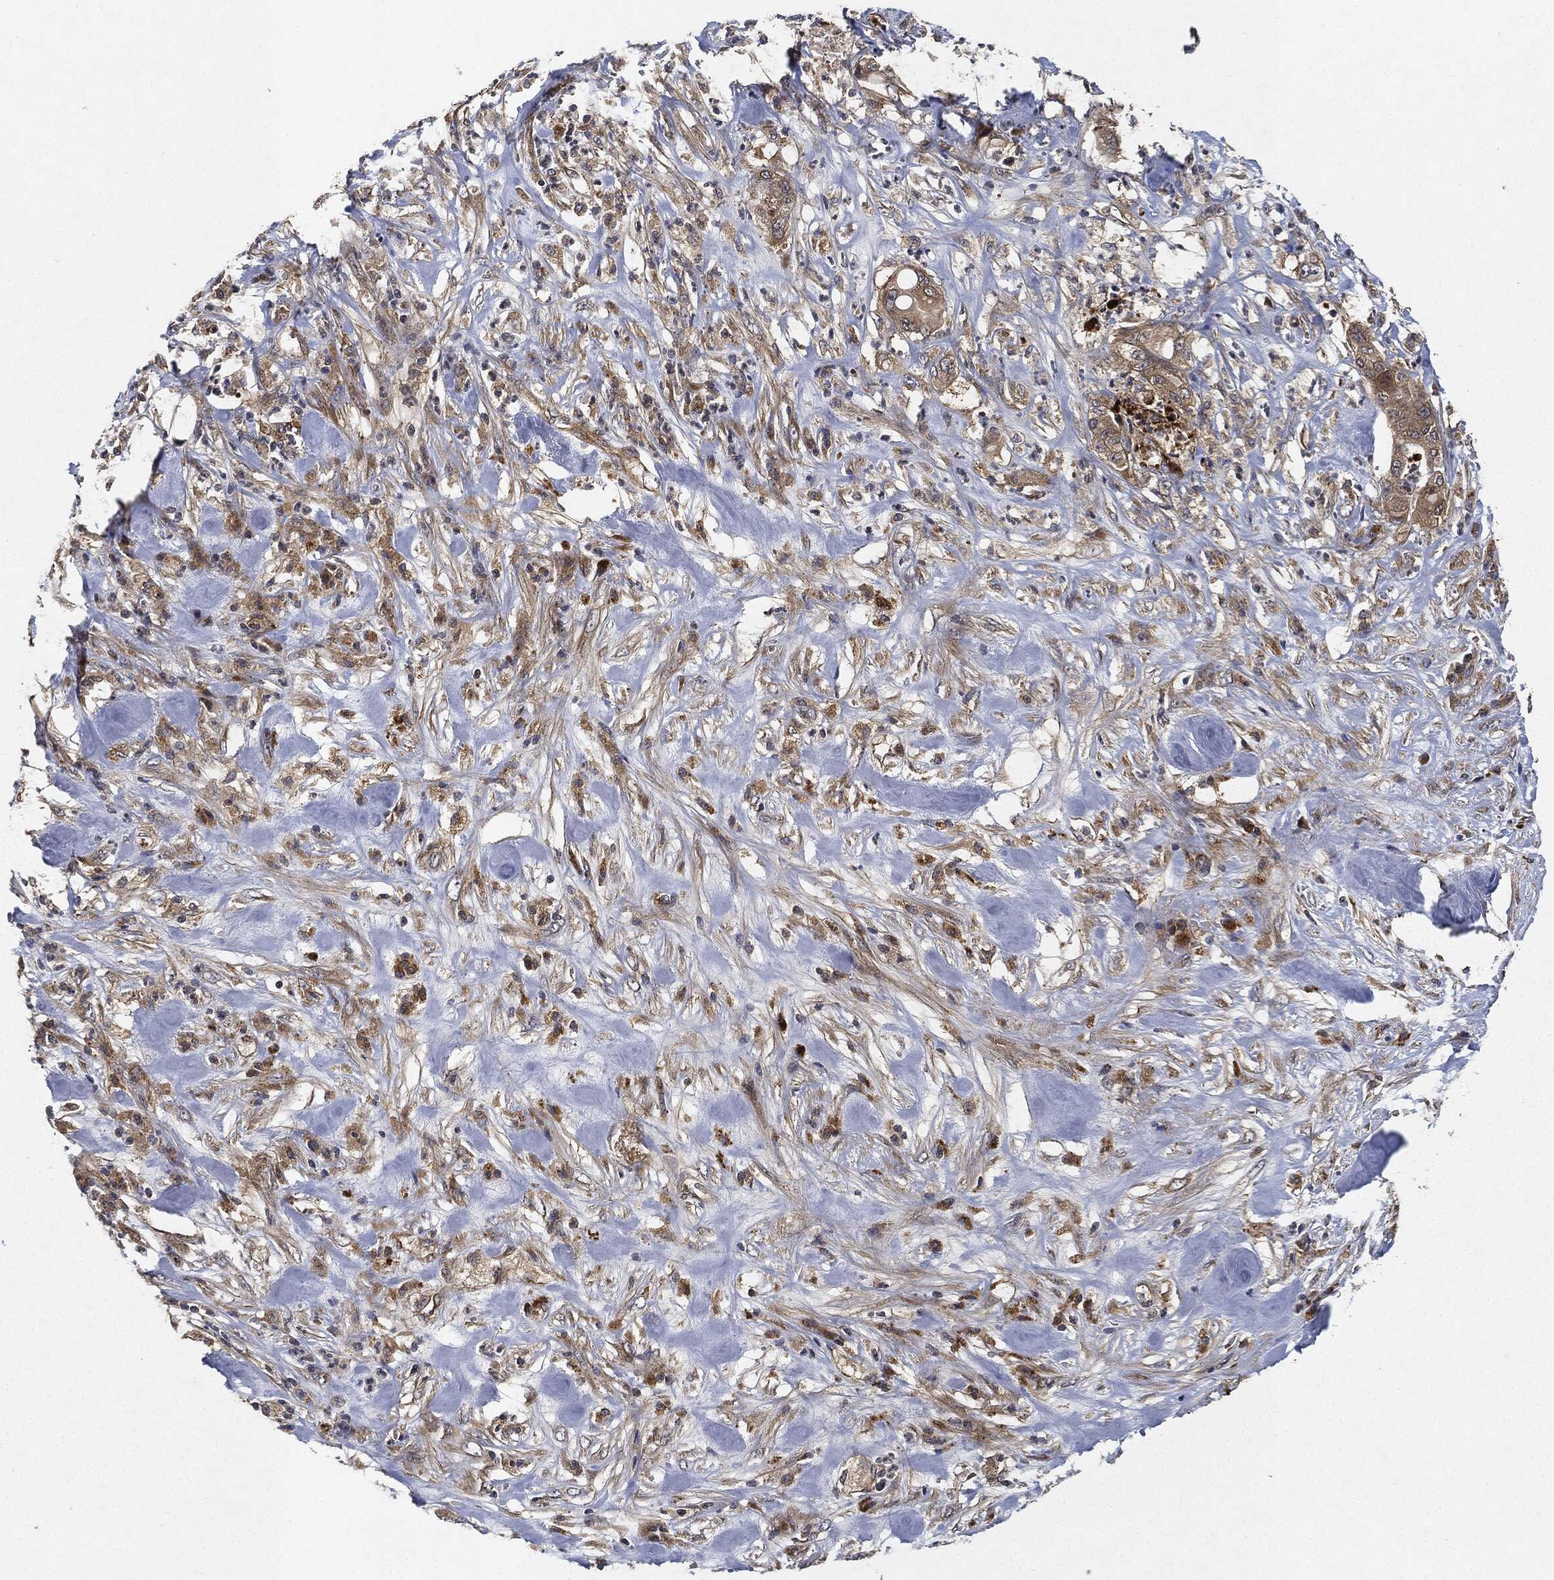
{"staining": {"intensity": "weak", "quantity": ">75%", "location": "cytoplasmic/membranous"}, "tissue": "pancreatic cancer", "cell_type": "Tumor cells", "image_type": "cancer", "snomed": [{"axis": "morphology", "description": "Adenocarcinoma, NOS"}, {"axis": "topography", "description": "Pancreas"}], "caption": "A micrograph showing weak cytoplasmic/membranous expression in about >75% of tumor cells in pancreatic cancer (adenocarcinoma), as visualized by brown immunohistochemical staining.", "gene": "MLST8", "patient": {"sex": "male", "age": 71}}